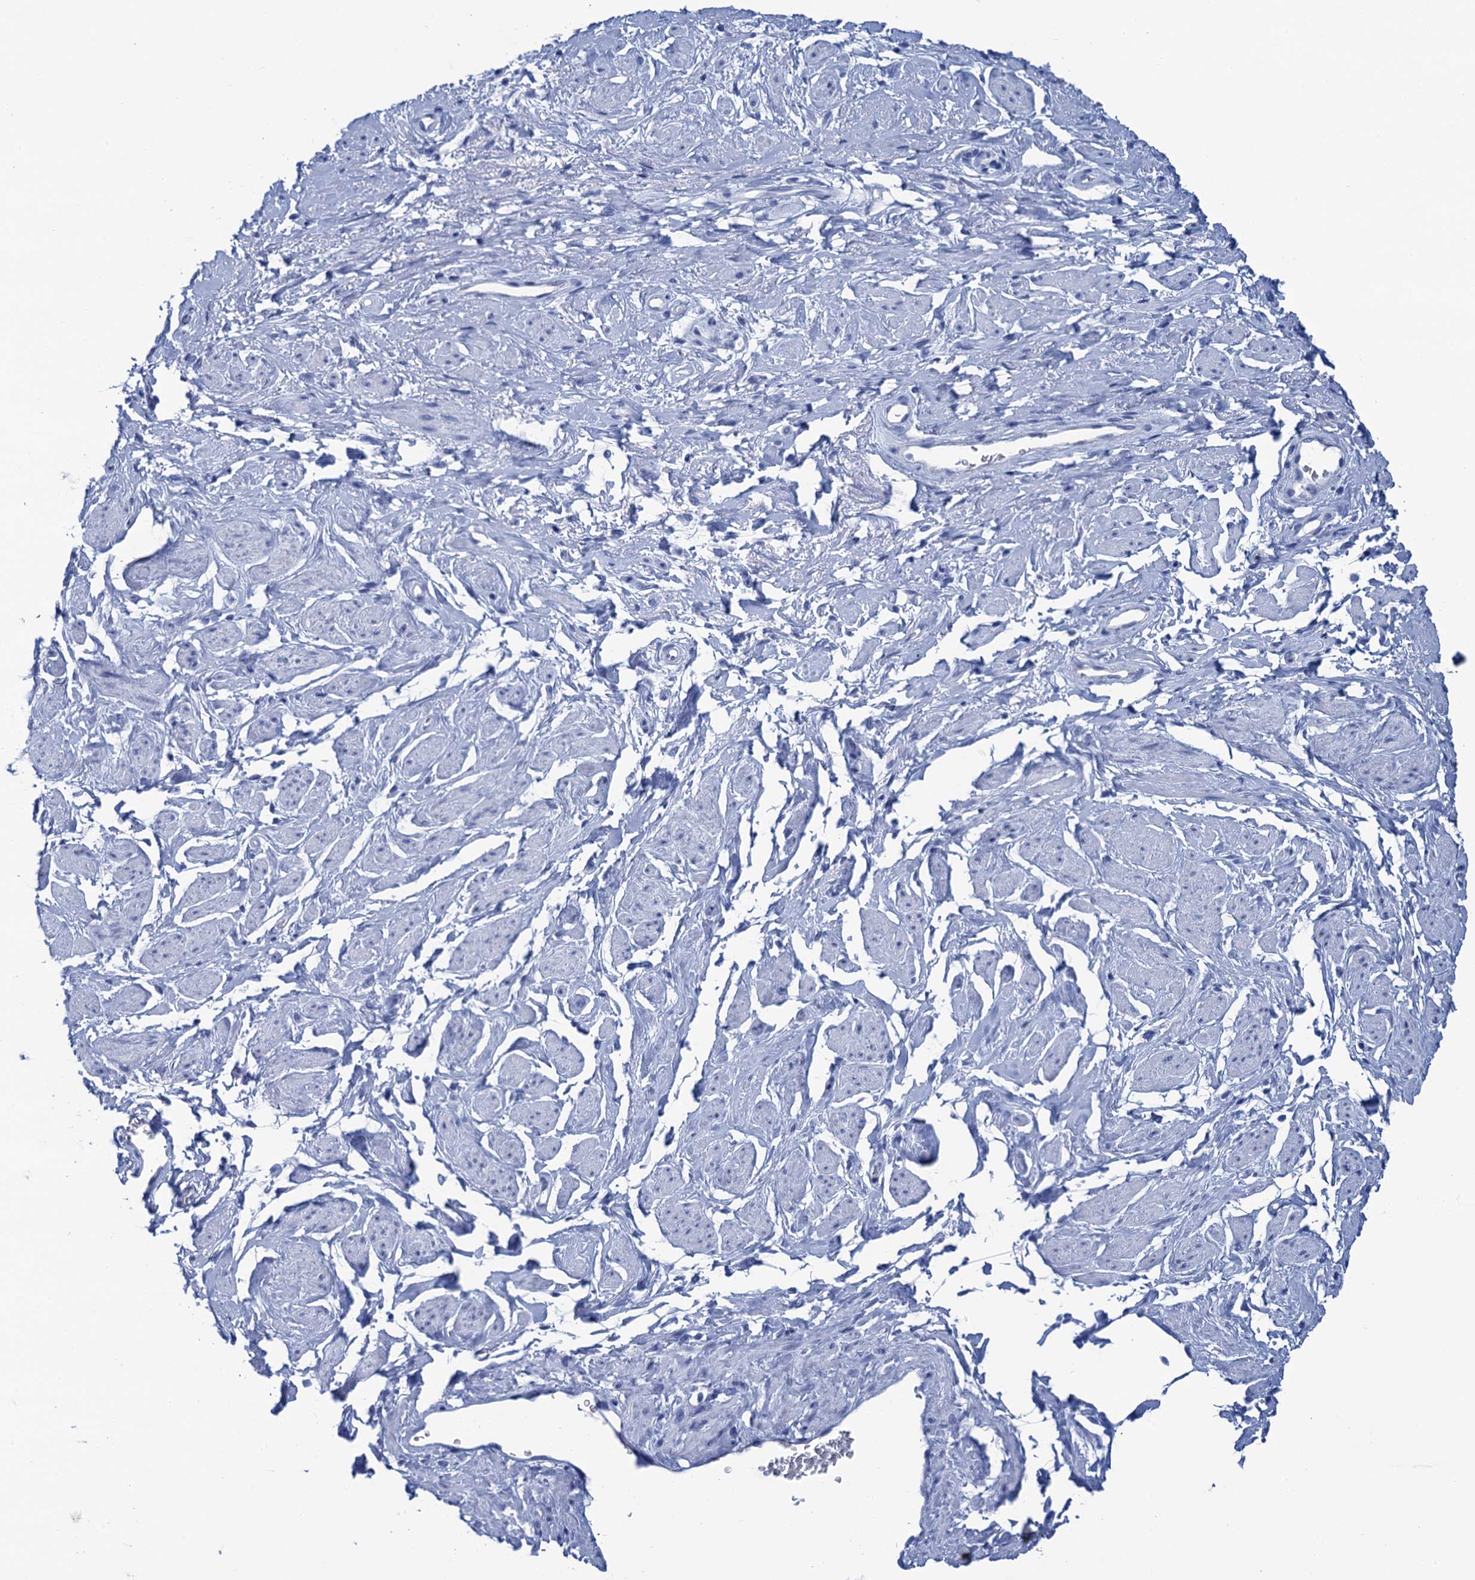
{"staining": {"intensity": "negative", "quantity": "none", "location": "none"}, "tissue": "adipose tissue", "cell_type": "Adipocytes", "image_type": "normal", "snomed": [{"axis": "morphology", "description": "Normal tissue, NOS"}, {"axis": "morphology", "description": "Adenocarcinoma, NOS"}, {"axis": "topography", "description": "Rectum"}, {"axis": "topography", "description": "Vagina"}, {"axis": "topography", "description": "Peripheral nerve tissue"}], "caption": "IHC micrograph of unremarkable human adipose tissue stained for a protein (brown), which displays no expression in adipocytes.", "gene": "CALML5", "patient": {"sex": "female", "age": 71}}